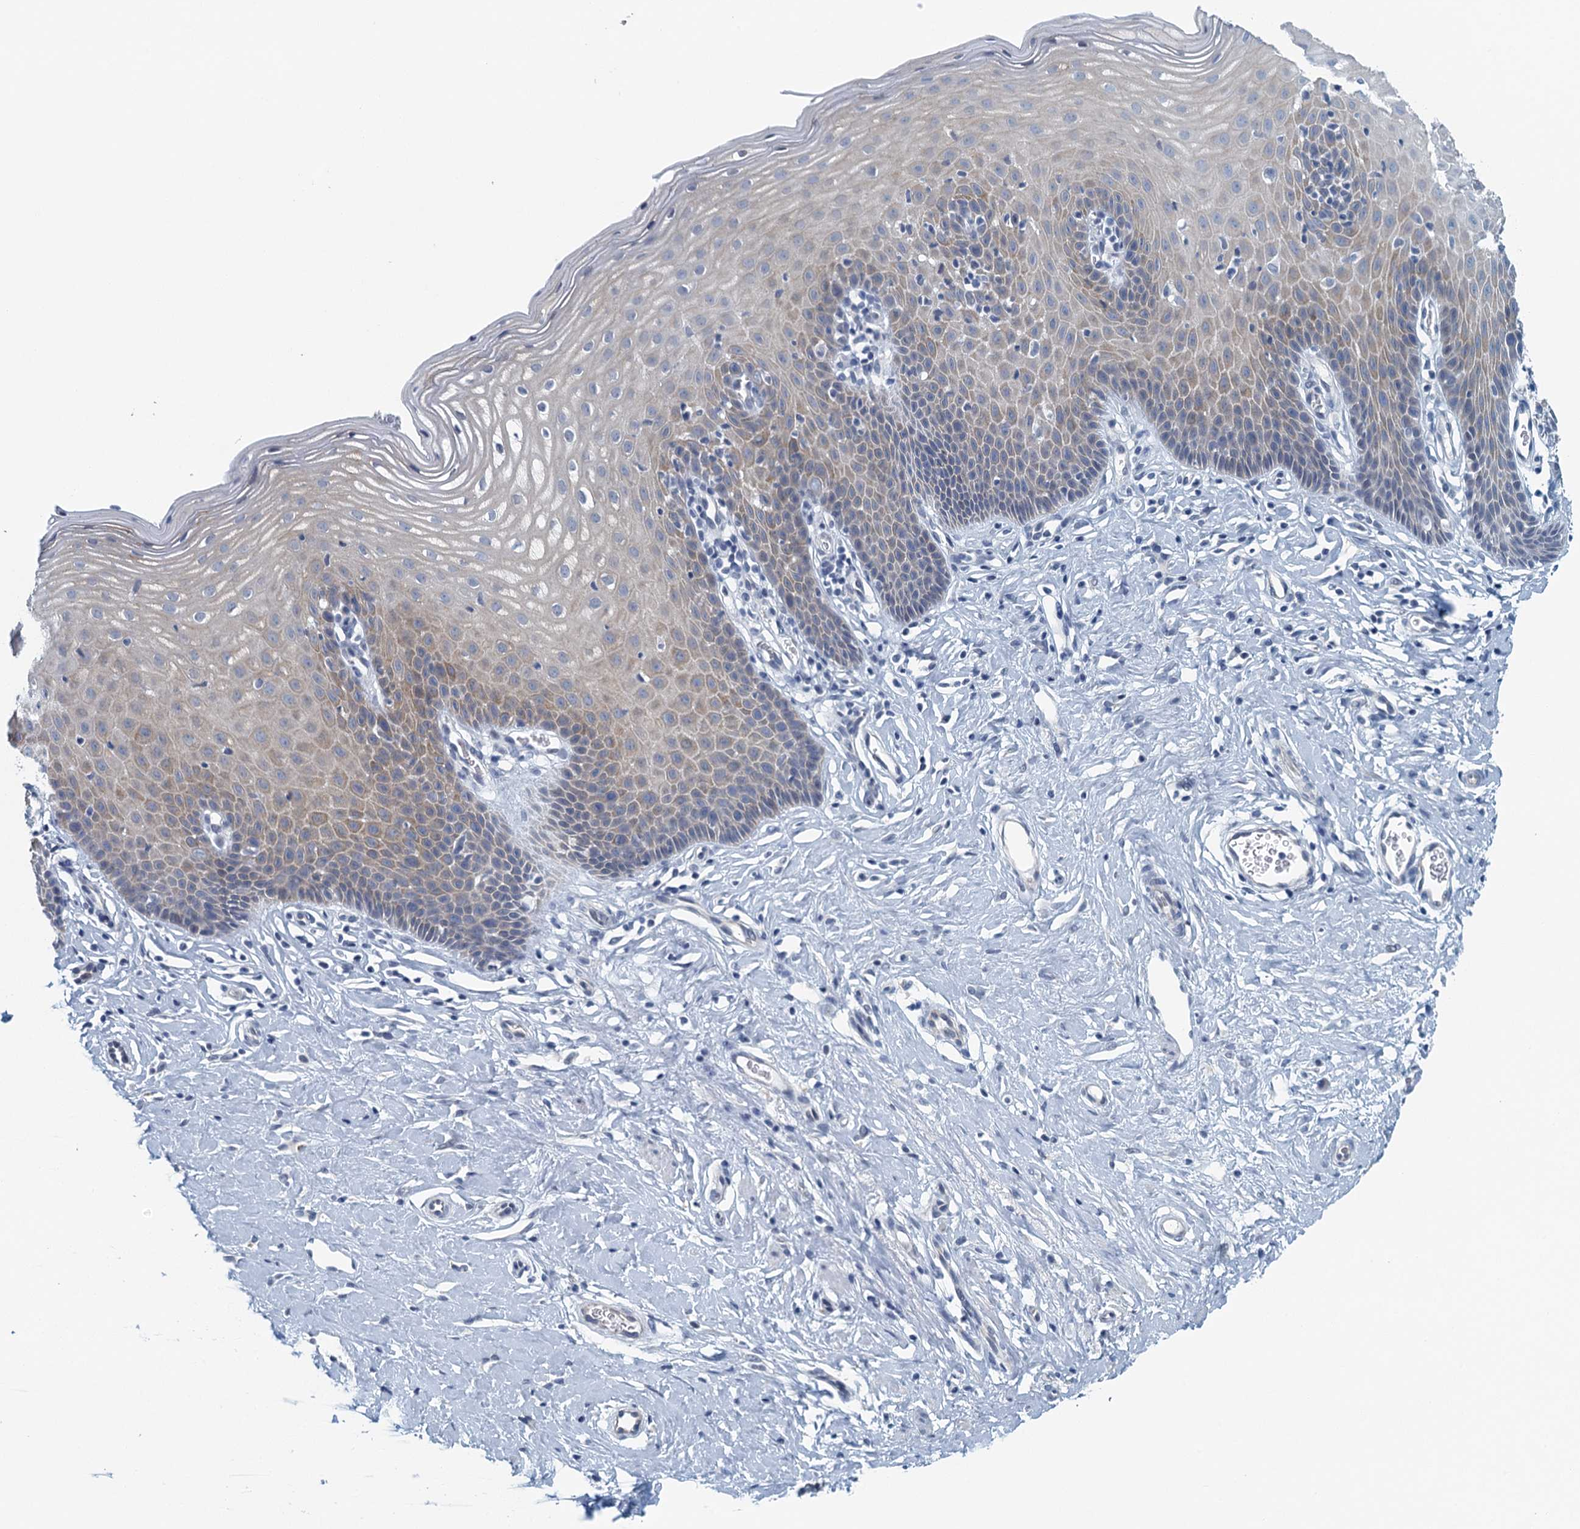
{"staining": {"intensity": "moderate", "quantity": "<25%", "location": "cytoplasmic/membranous"}, "tissue": "cervix", "cell_type": "Glandular cells", "image_type": "normal", "snomed": [{"axis": "morphology", "description": "Normal tissue, NOS"}, {"axis": "topography", "description": "Cervix"}], "caption": "Human cervix stained with a brown dye displays moderate cytoplasmic/membranous positive positivity in approximately <25% of glandular cells.", "gene": "C16orf95", "patient": {"sex": "female", "age": 36}}